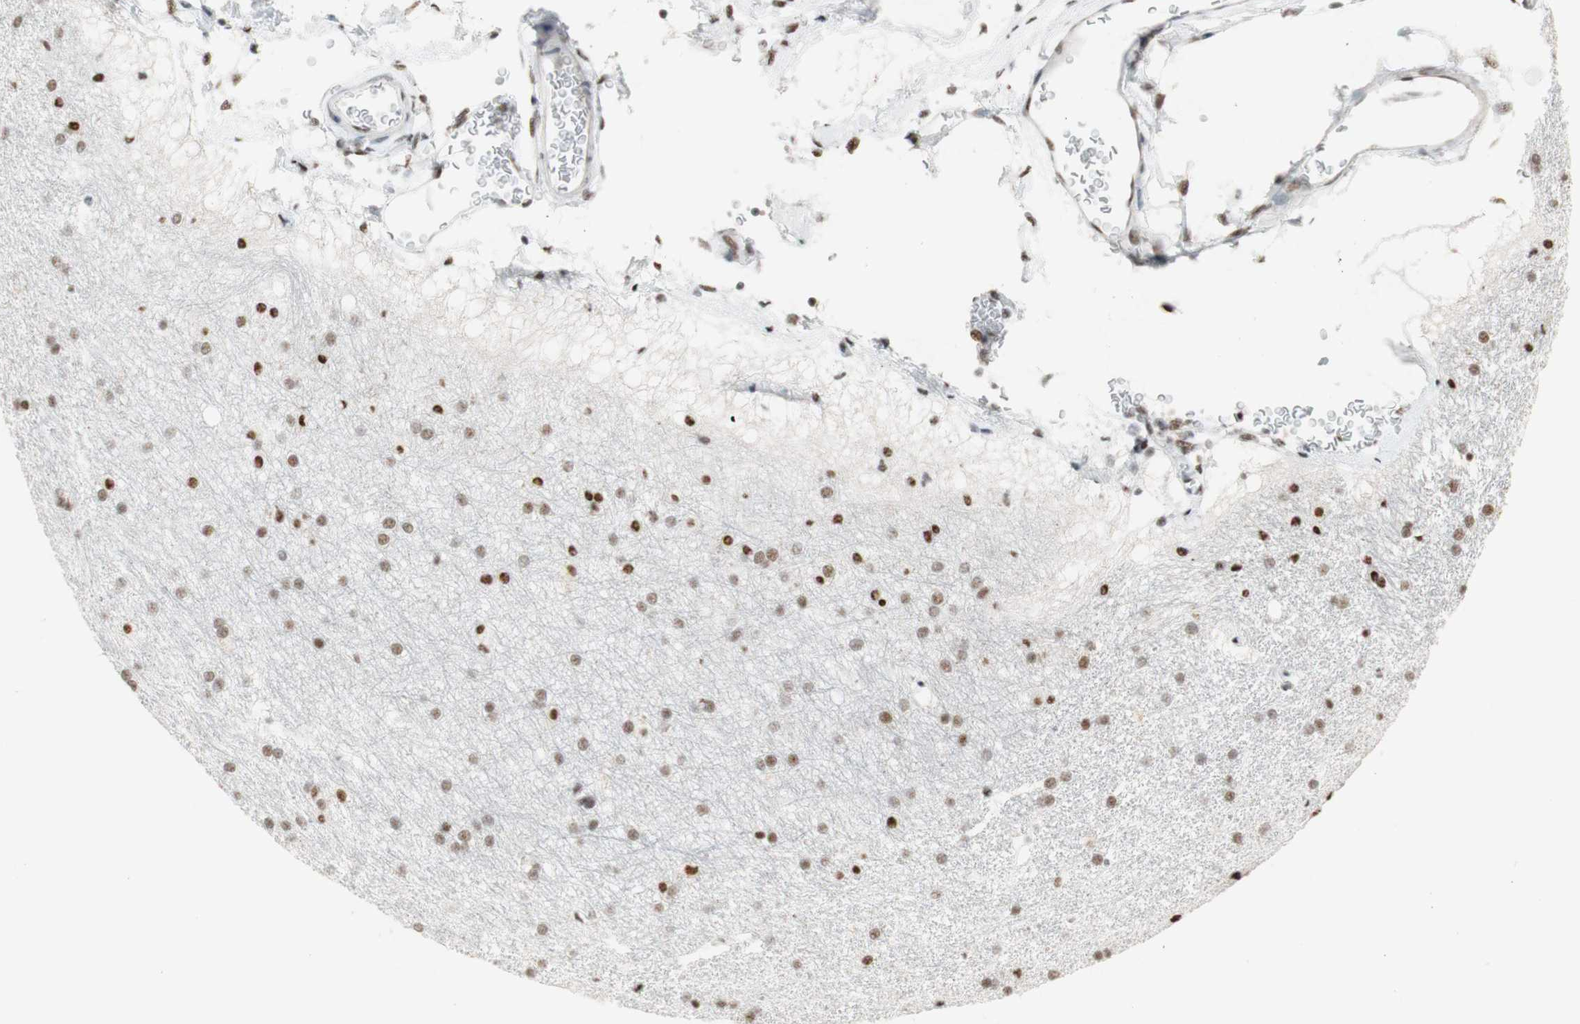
{"staining": {"intensity": "moderate", "quantity": ">75%", "location": "nuclear"}, "tissue": "hippocampus", "cell_type": "Glial cells", "image_type": "normal", "snomed": [{"axis": "morphology", "description": "Normal tissue, NOS"}, {"axis": "topography", "description": "Hippocampus"}], "caption": "IHC staining of benign hippocampus, which reveals medium levels of moderate nuclear staining in approximately >75% of glial cells indicating moderate nuclear protein staining. The staining was performed using DAB (brown) for protein detection and nuclei were counterstained in hematoxylin (blue).", "gene": "SAP18", "patient": {"sex": "female", "age": 19}}